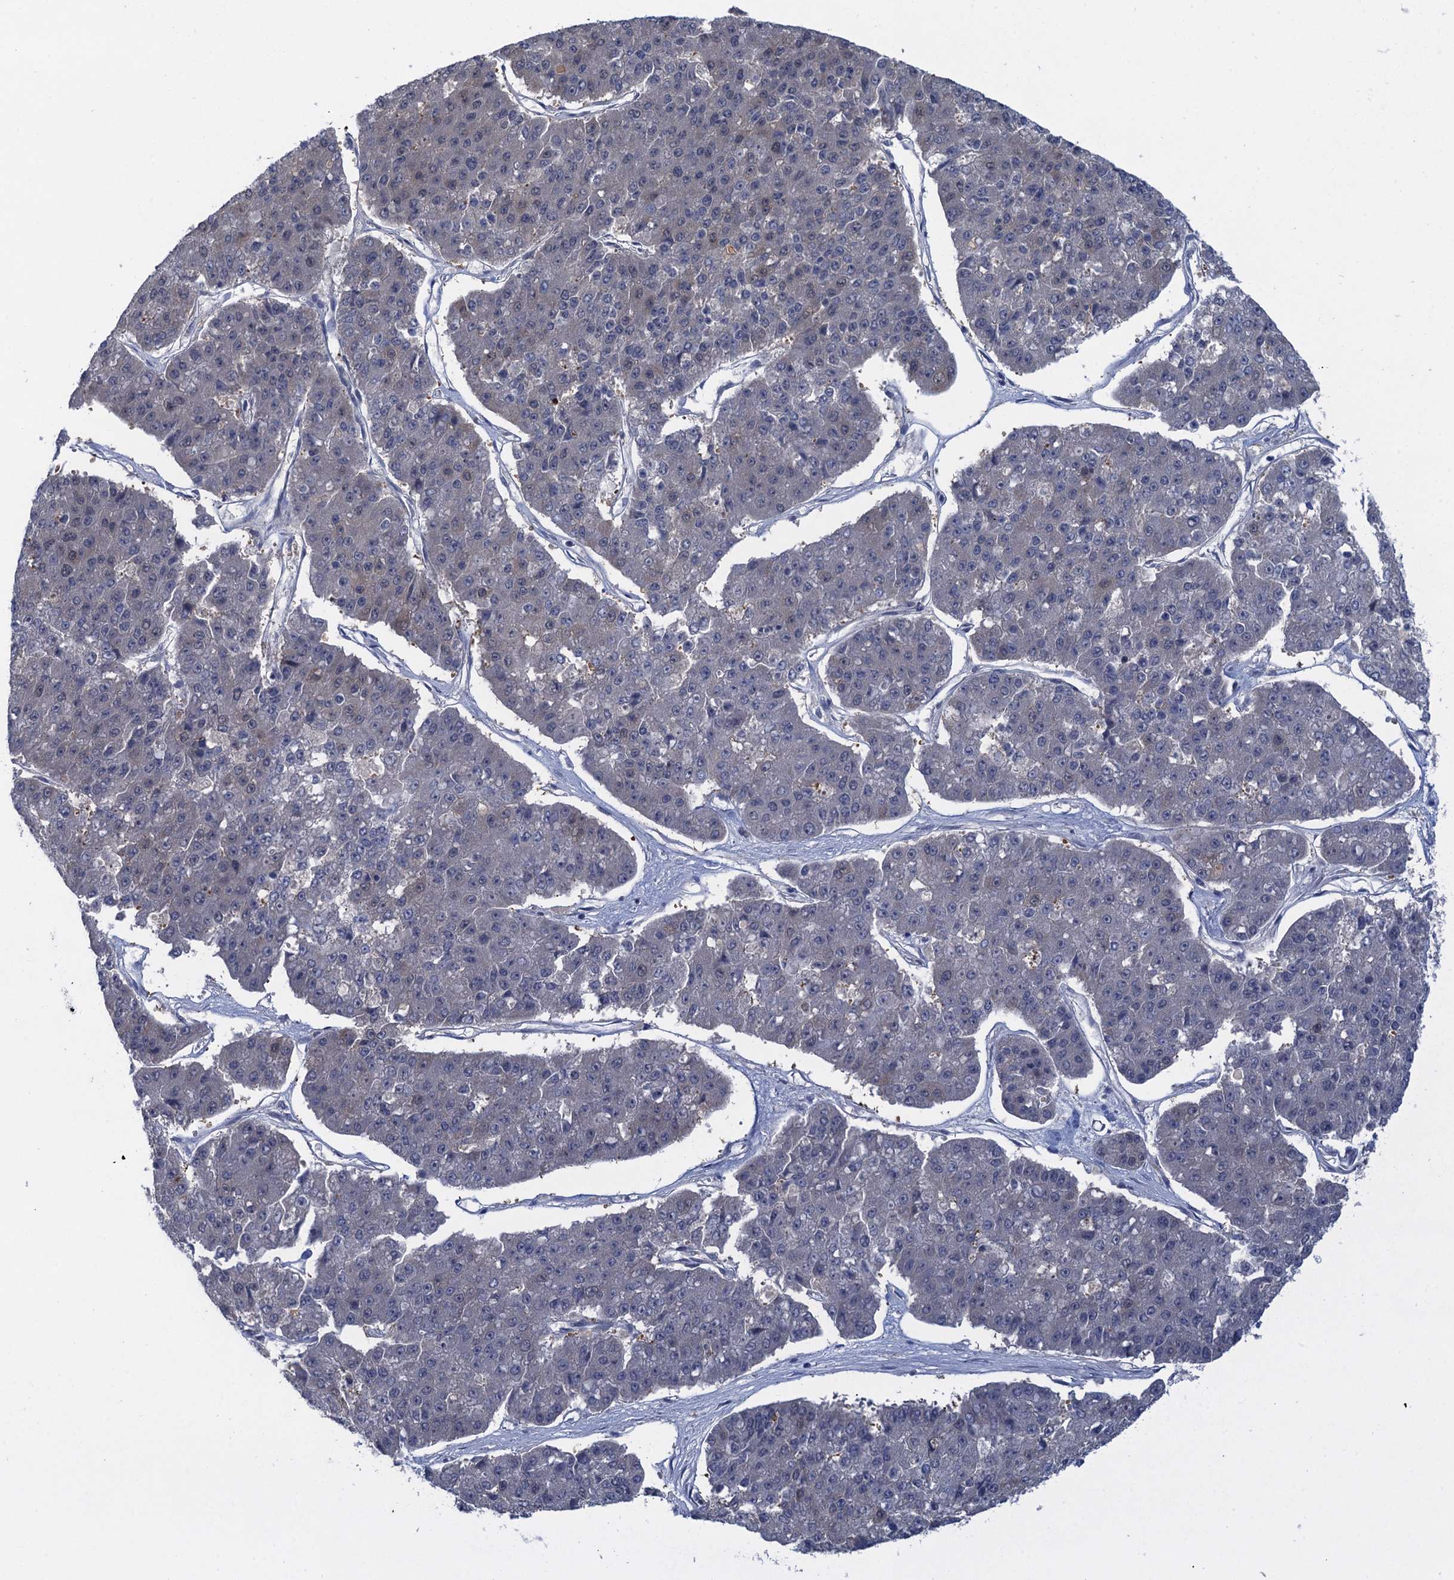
{"staining": {"intensity": "negative", "quantity": "none", "location": "none"}, "tissue": "pancreatic cancer", "cell_type": "Tumor cells", "image_type": "cancer", "snomed": [{"axis": "morphology", "description": "Adenocarcinoma, NOS"}, {"axis": "topography", "description": "Pancreas"}], "caption": "This is an immunohistochemistry photomicrograph of pancreatic cancer. There is no staining in tumor cells.", "gene": "MRFAP1", "patient": {"sex": "male", "age": 50}}